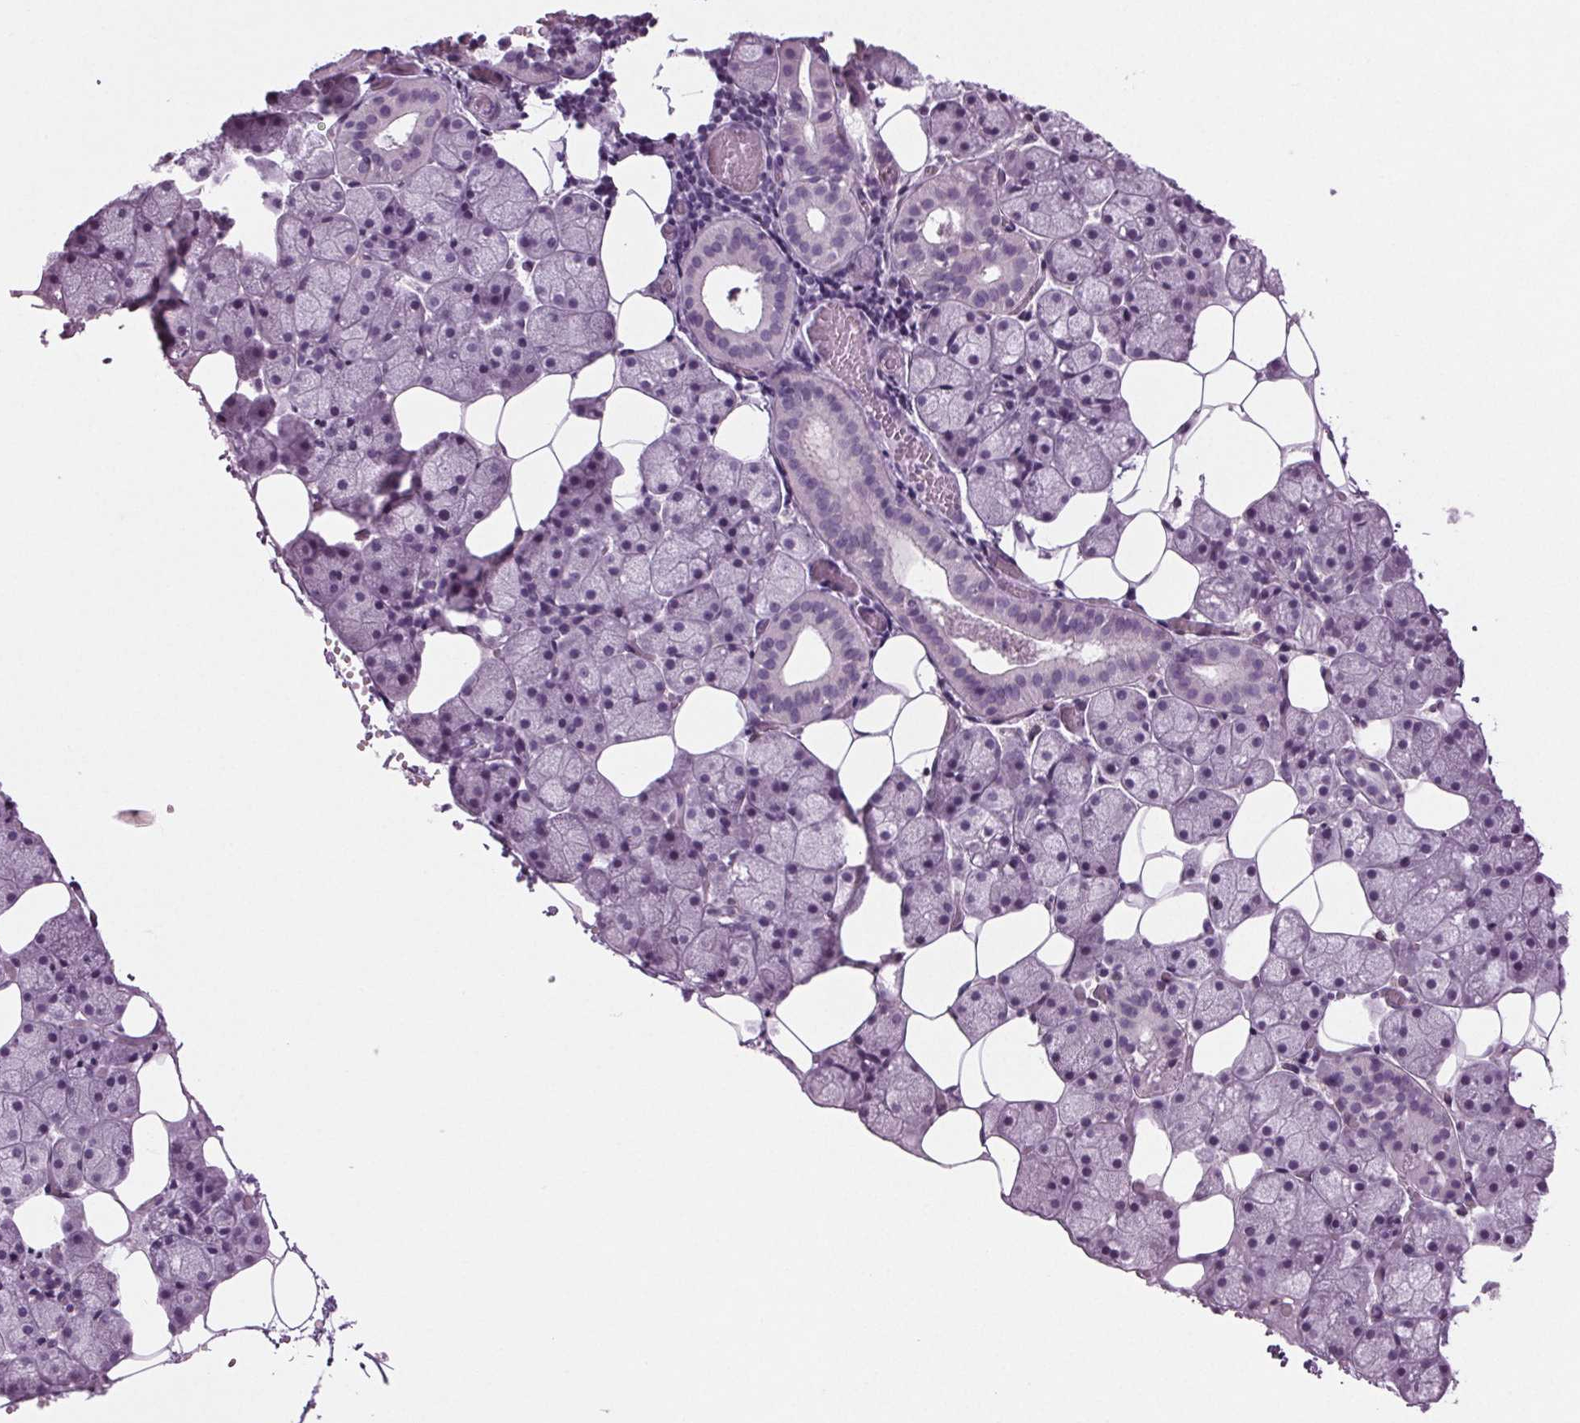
{"staining": {"intensity": "negative", "quantity": "none", "location": "none"}, "tissue": "salivary gland", "cell_type": "Glandular cells", "image_type": "normal", "snomed": [{"axis": "morphology", "description": "Normal tissue, NOS"}, {"axis": "topography", "description": "Salivary gland"}], "caption": "High power microscopy image of an immunohistochemistry histopathology image of benign salivary gland, revealing no significant staining in glandular cells. (Brightfield microscopy of DAB (3,3'-diaminobenzidine) immunohistochemistry at high magnification).", "gene": "BHLHE22", "patient": {"sex": "male", "age": 38}}